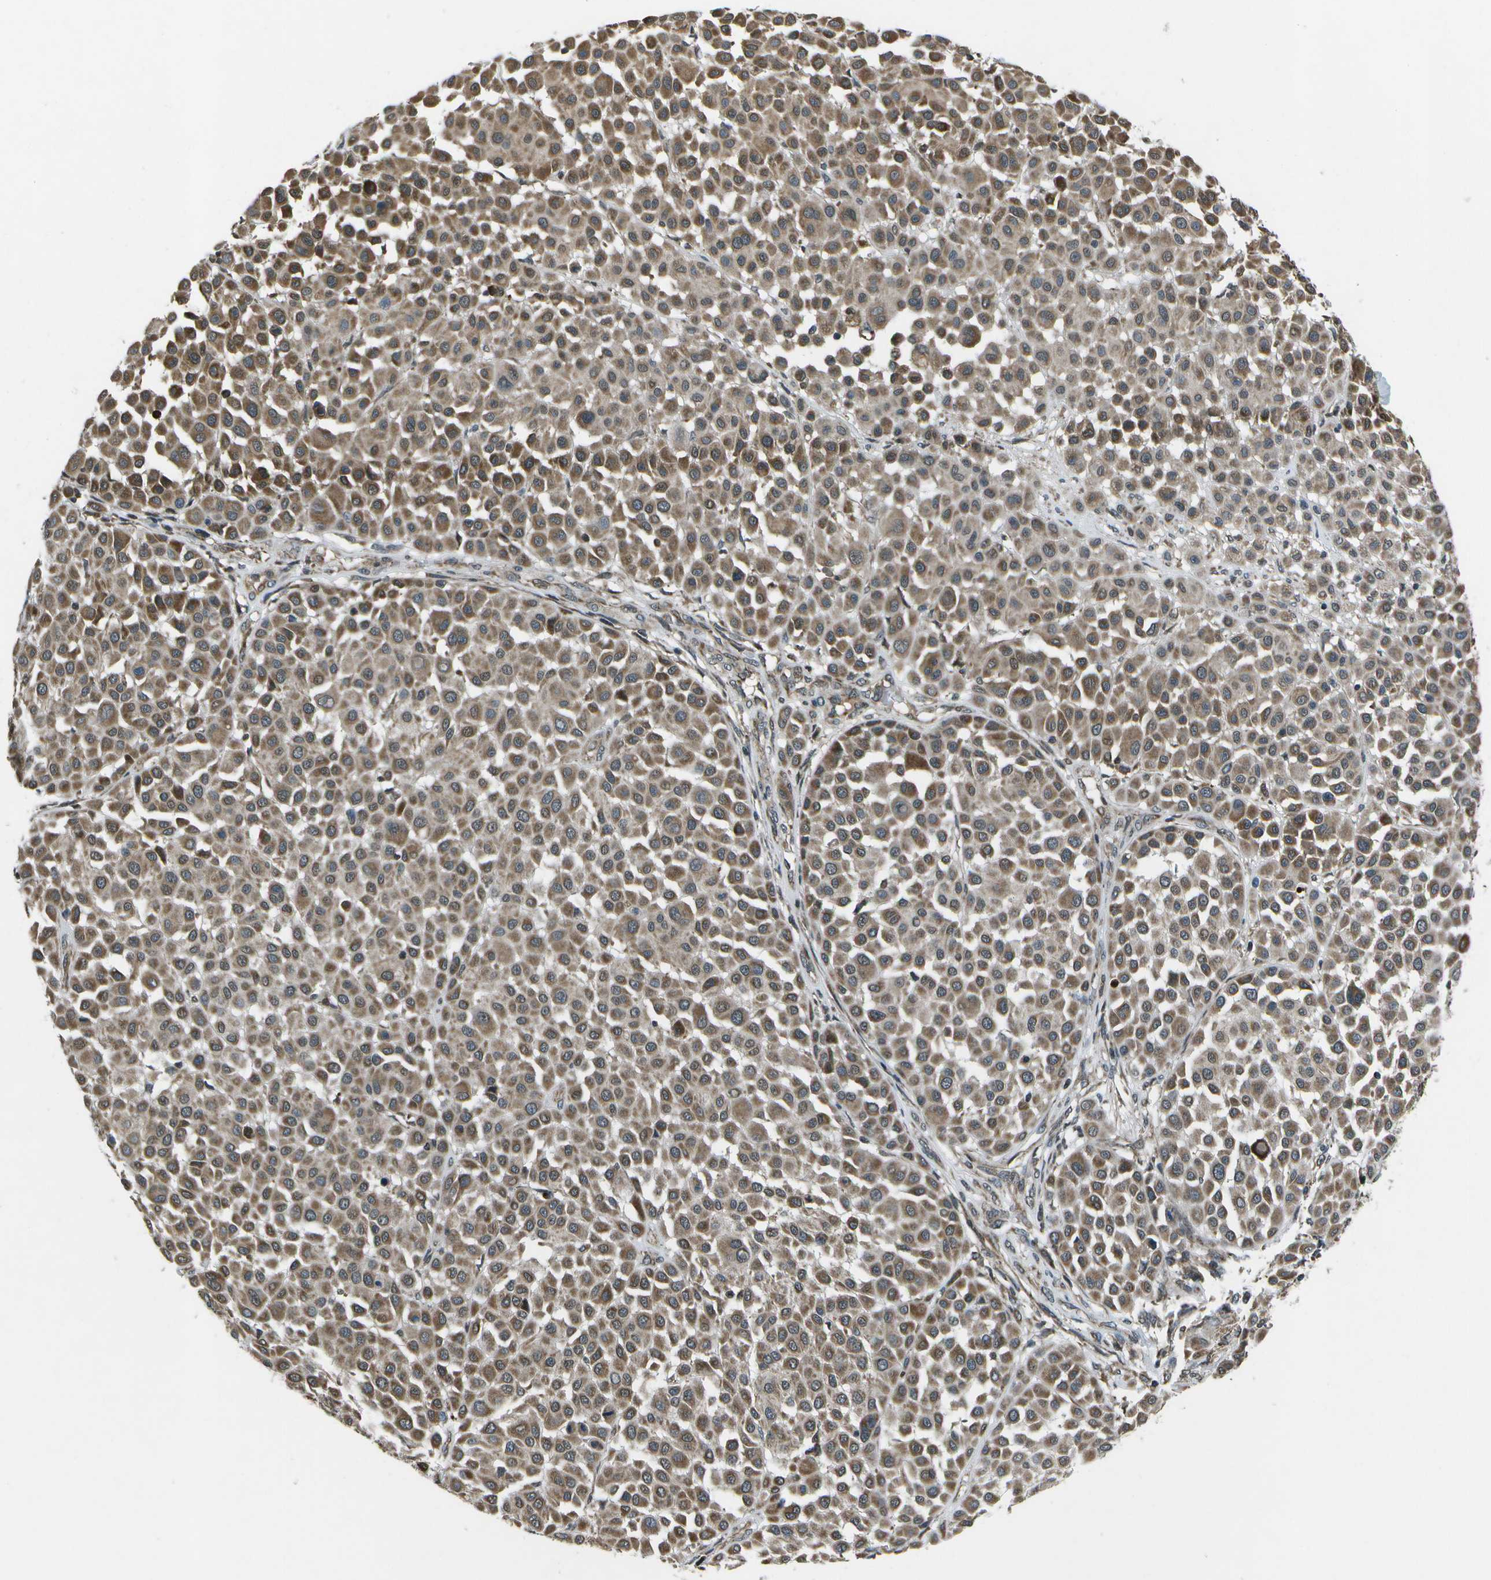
{"staining": {"intensity": "moderate", "quantity": ">75%", "location": "cytoplasmic/membranous"}, "tissue": "melanoma", "cell_type": "Tumor cells", "image_type": "cancer", "snomed": [{"axis": "morphology", "description": "Malignant melanoma, Metastatic site"}, {"axis": "topography", "description": "Soft tissue"}], "caption": "Tumor cells display medium levels of moderate cytoplasmic/membranous positivity in about >75% of cells in human malignant melanoma (metastatic site).", "gene": "EIF2AK1", "patient": {"sex": "male", "age": 41}}